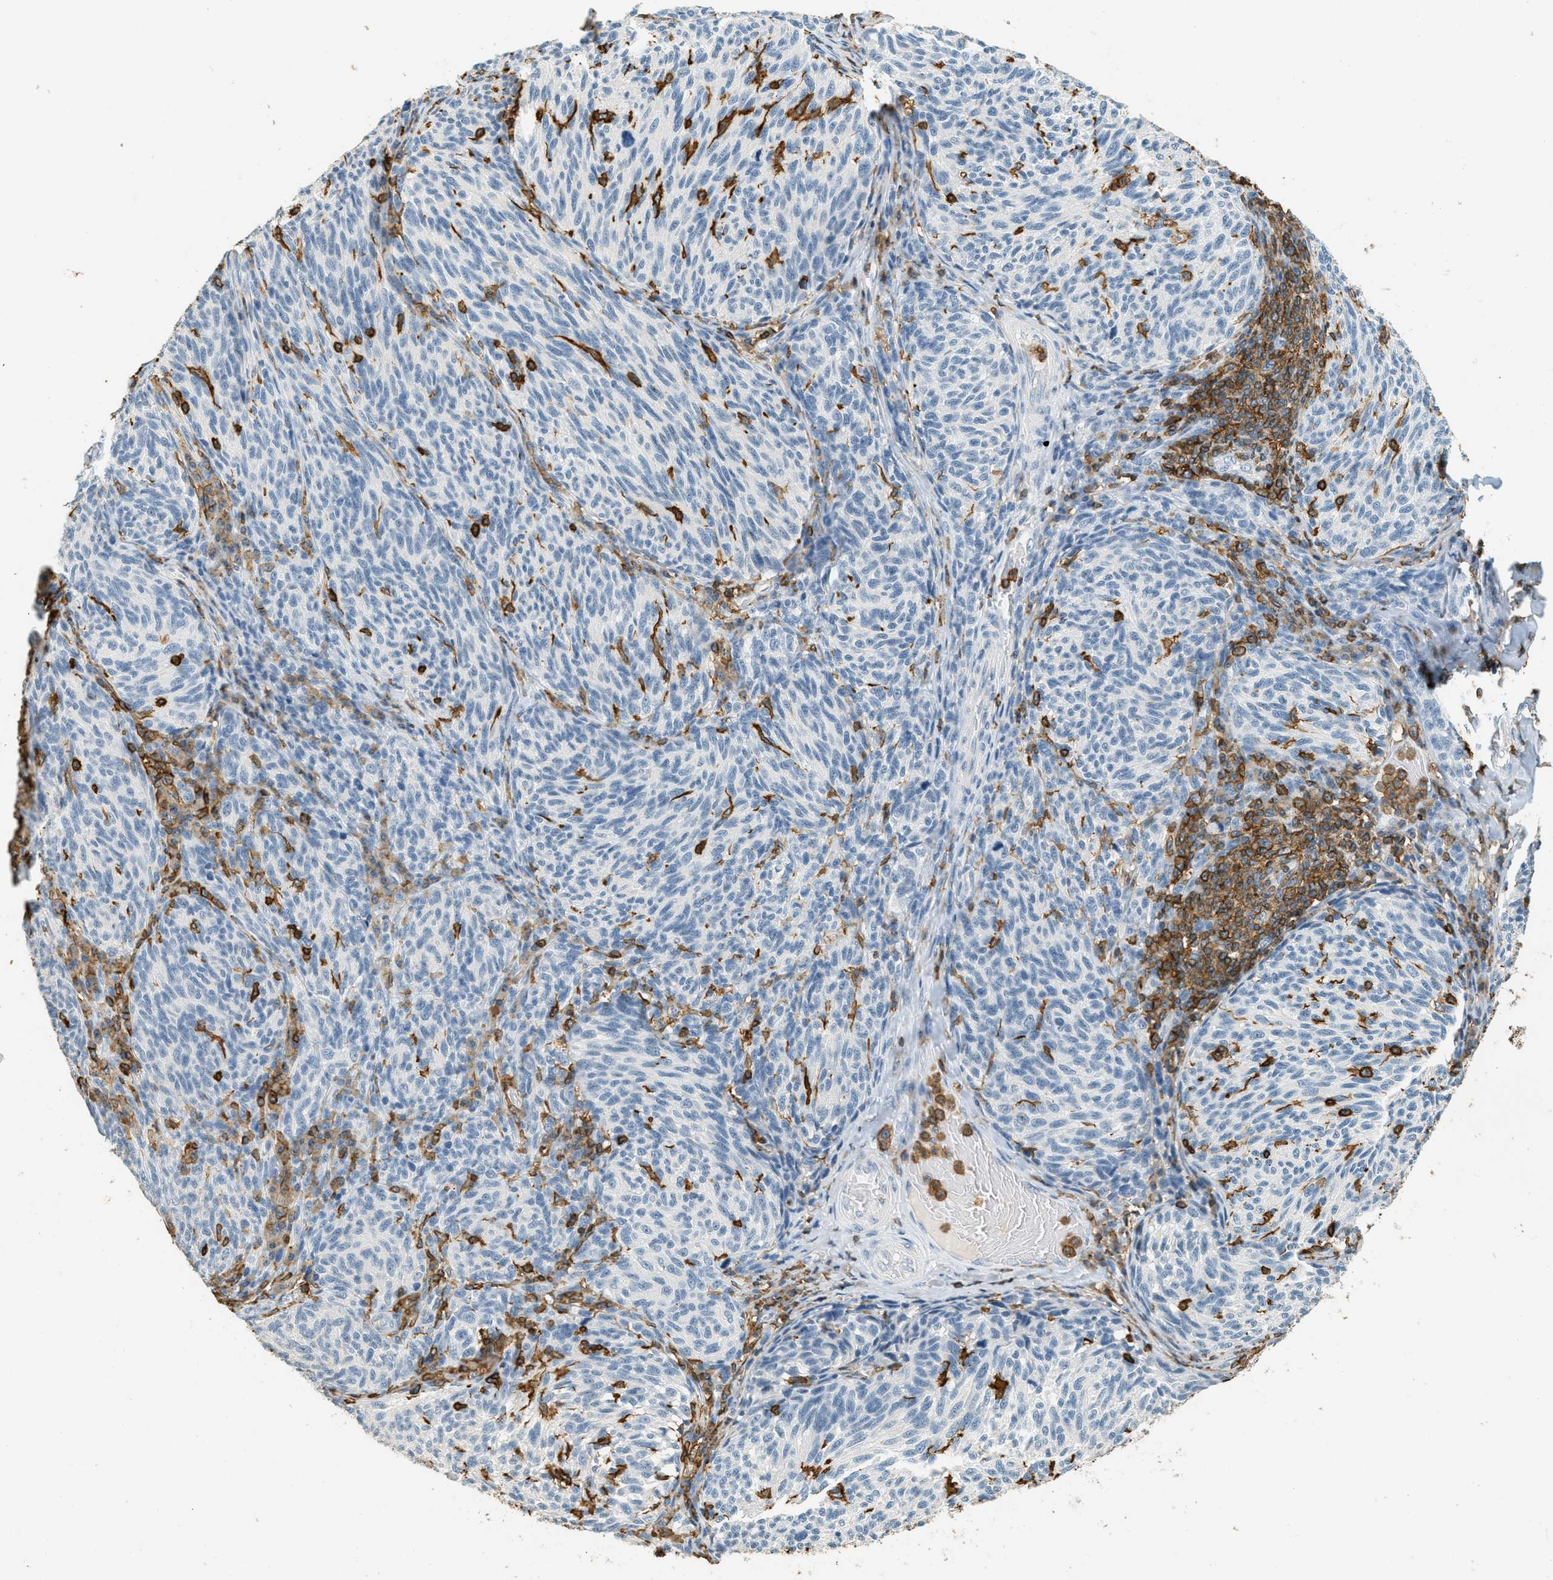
{"staining": {"intensity": "negative", "quantity": "none", "location": "none"}, "tissue": "melanoma", "cell_type": "Tumor cells", "image_type": "cancer", "snomed": [{"axis": "morphology", "description": "Malignant melanoma, NOS"}, {"axis": "topography", "description": "Skin"}], "caption": "An image of human melanoma is negative for staining in tumor cells.", "gene": "LSP1", "patient": {"sex": "female", "age": 73}}